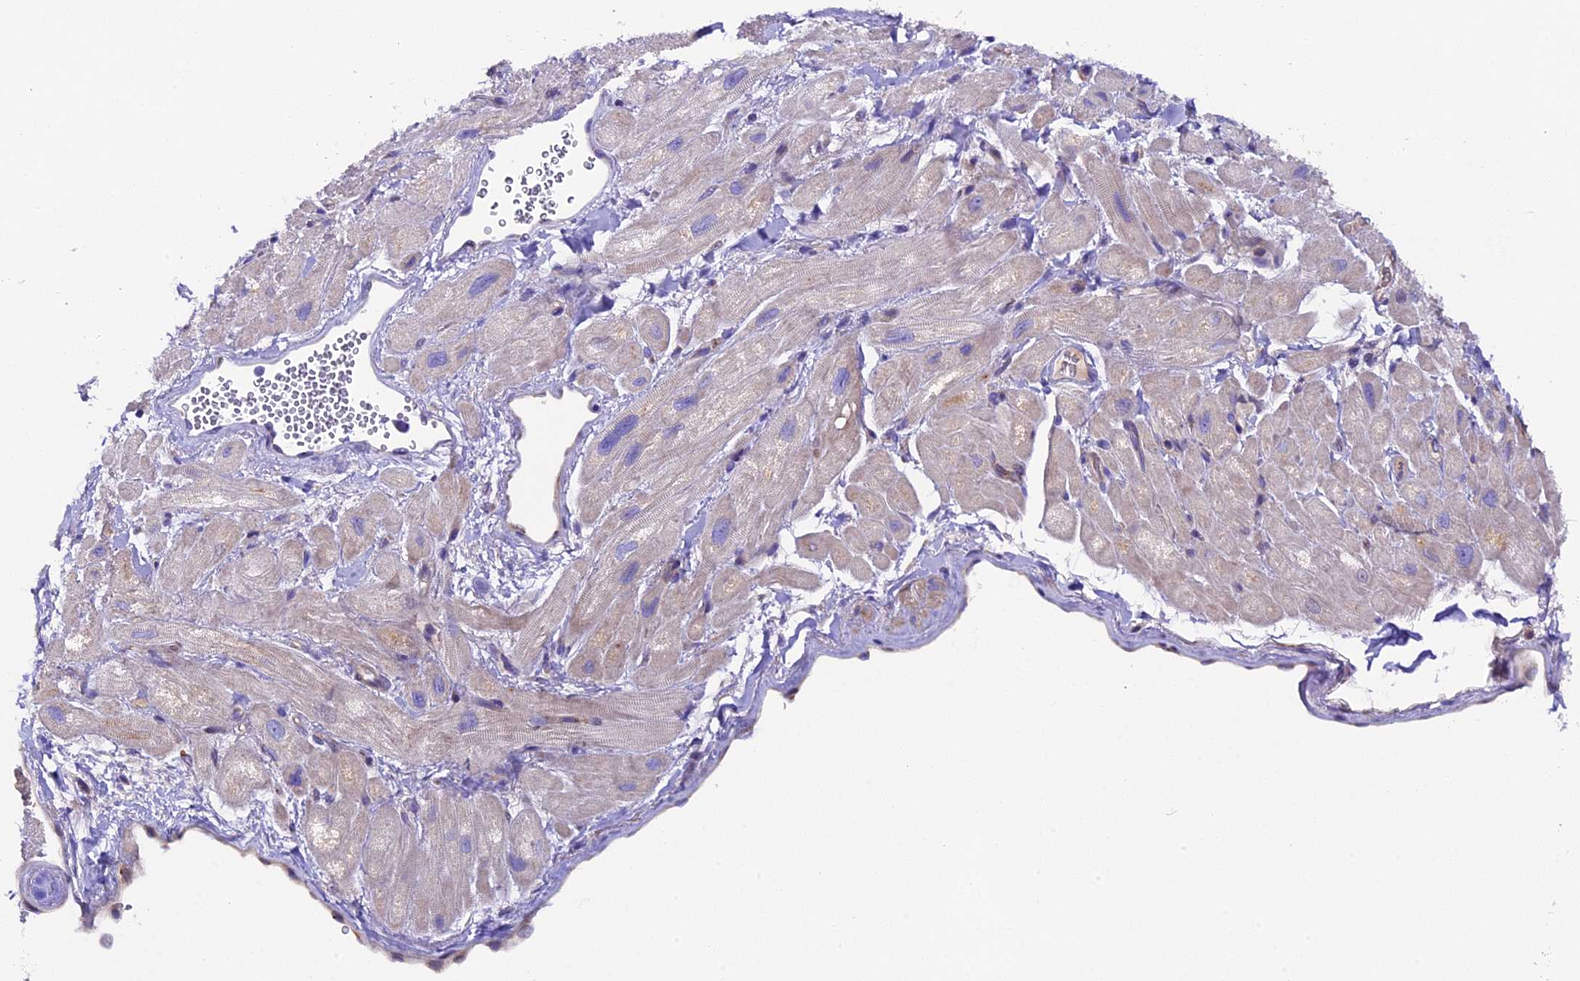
{"staining": {"intensity": "negative", "quantity": "none", "location": "none"}, "tissue": "heart muscle", "cell_type": "Cardiomyocytes", "image_type": "normal", "snomed": [{"axis": "morphology", "description": "Normal tissue, NOS"}, {"axis": "topography", "description": "Heart"}], "caption": "Cardiomyocytes are negative for protein expression in unremarkable human heart muscle. (Brightfield microscopy of DAB immunohistochemistry (IHC) at high magnification).", "gene": "PIGU", "patient": {"sex": "male", "age": 65}}